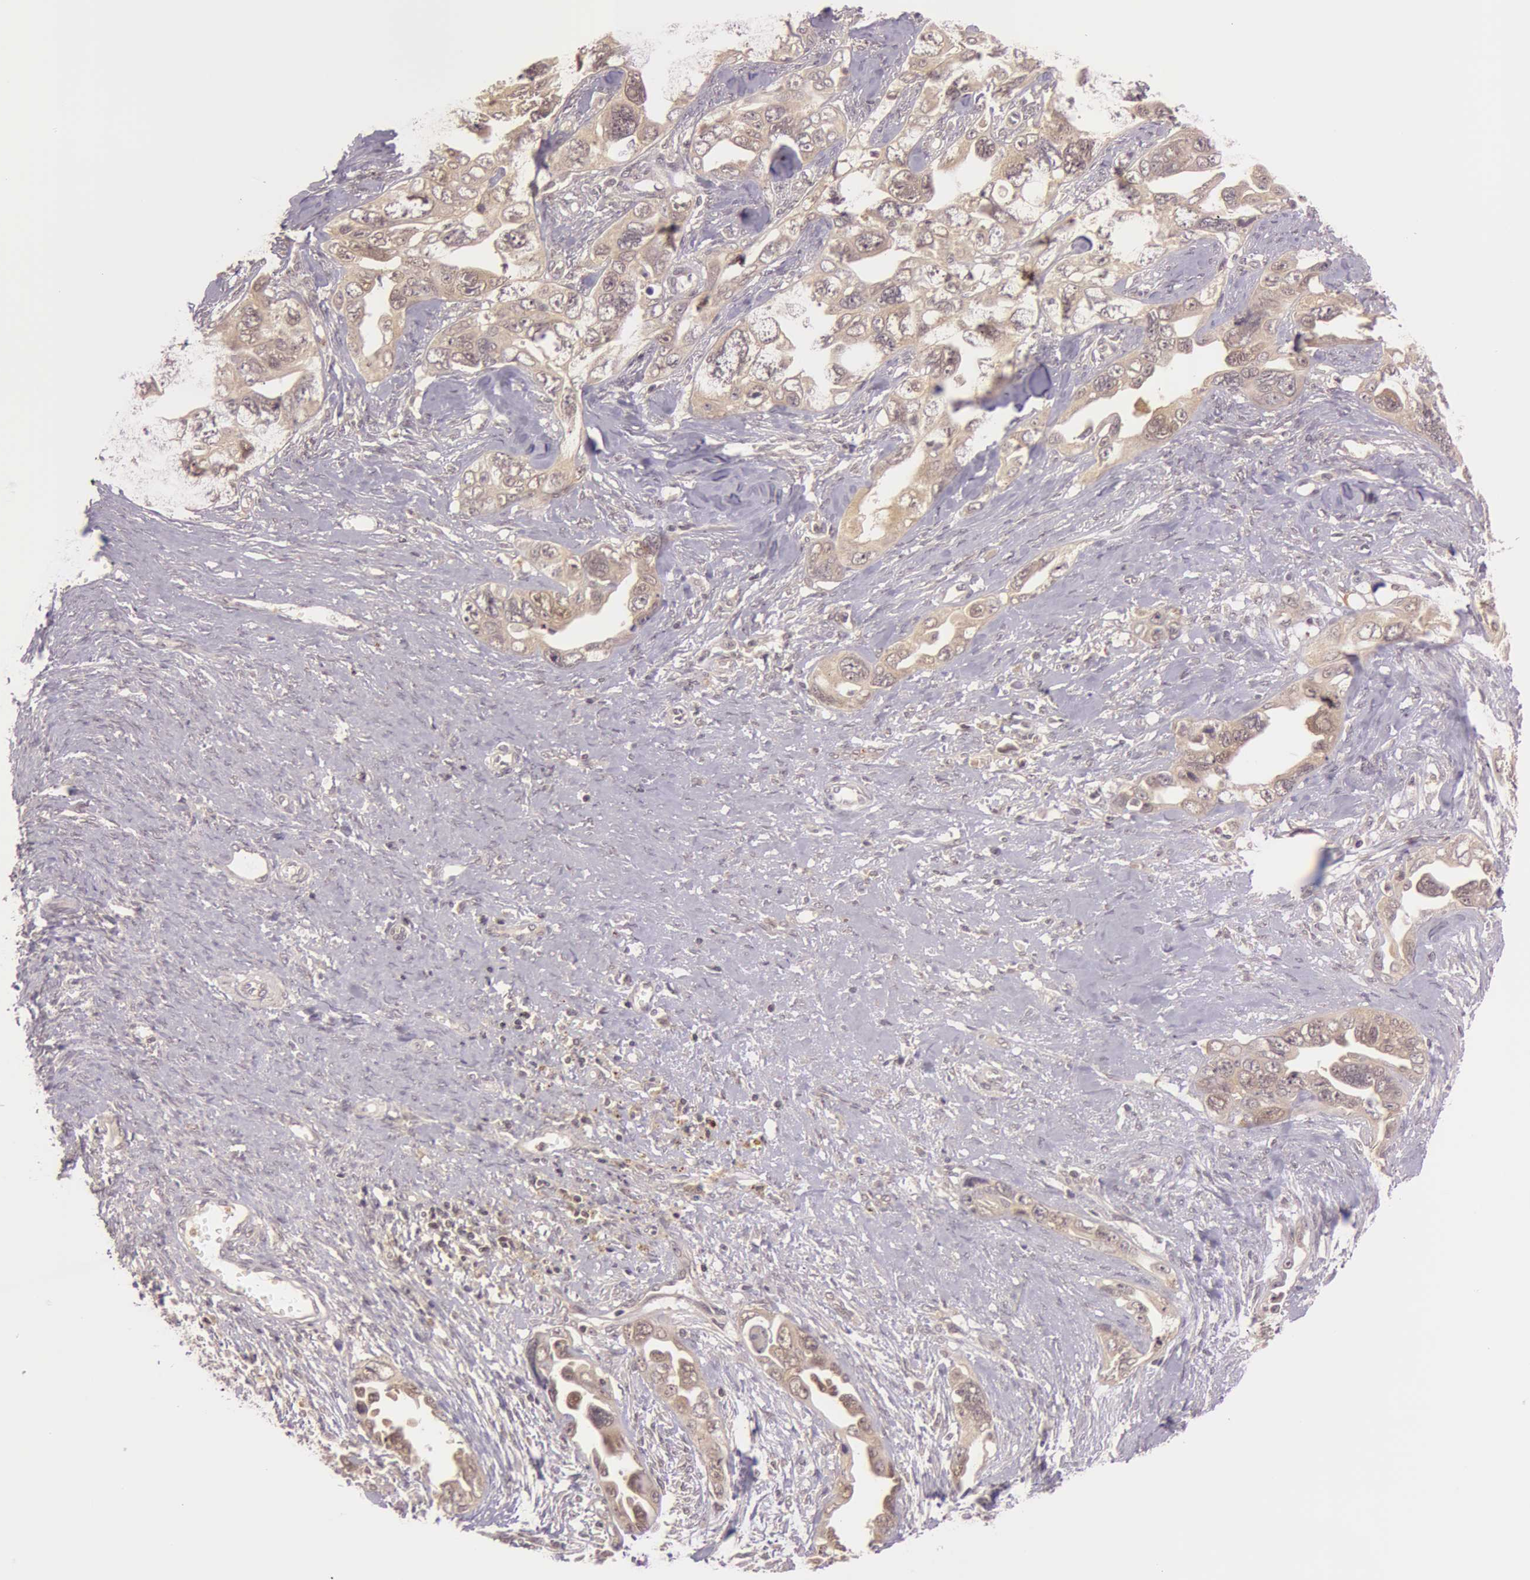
{"staining": {"intensity": "weak", "quantity": ">75%", "location": "cytoplasmic/membranous"}, "tissue": "ovarian cancer", "cell_type": "Tumor cells", "image_type": "cancer", "snomed": [{"axis": "morphology", "description": "Cystadenocarcinoma, serous, NOS"}, {"axis": "topography", "description": "Ovary"}], "caption": "The micrograph reveals a brown stain indicating the presence of a protein in the cytoplasmic/membranous of tumor cells in ovarian cancer.", "gene": "ATG2B", "patient": {"sex": "female", "age": 63}}